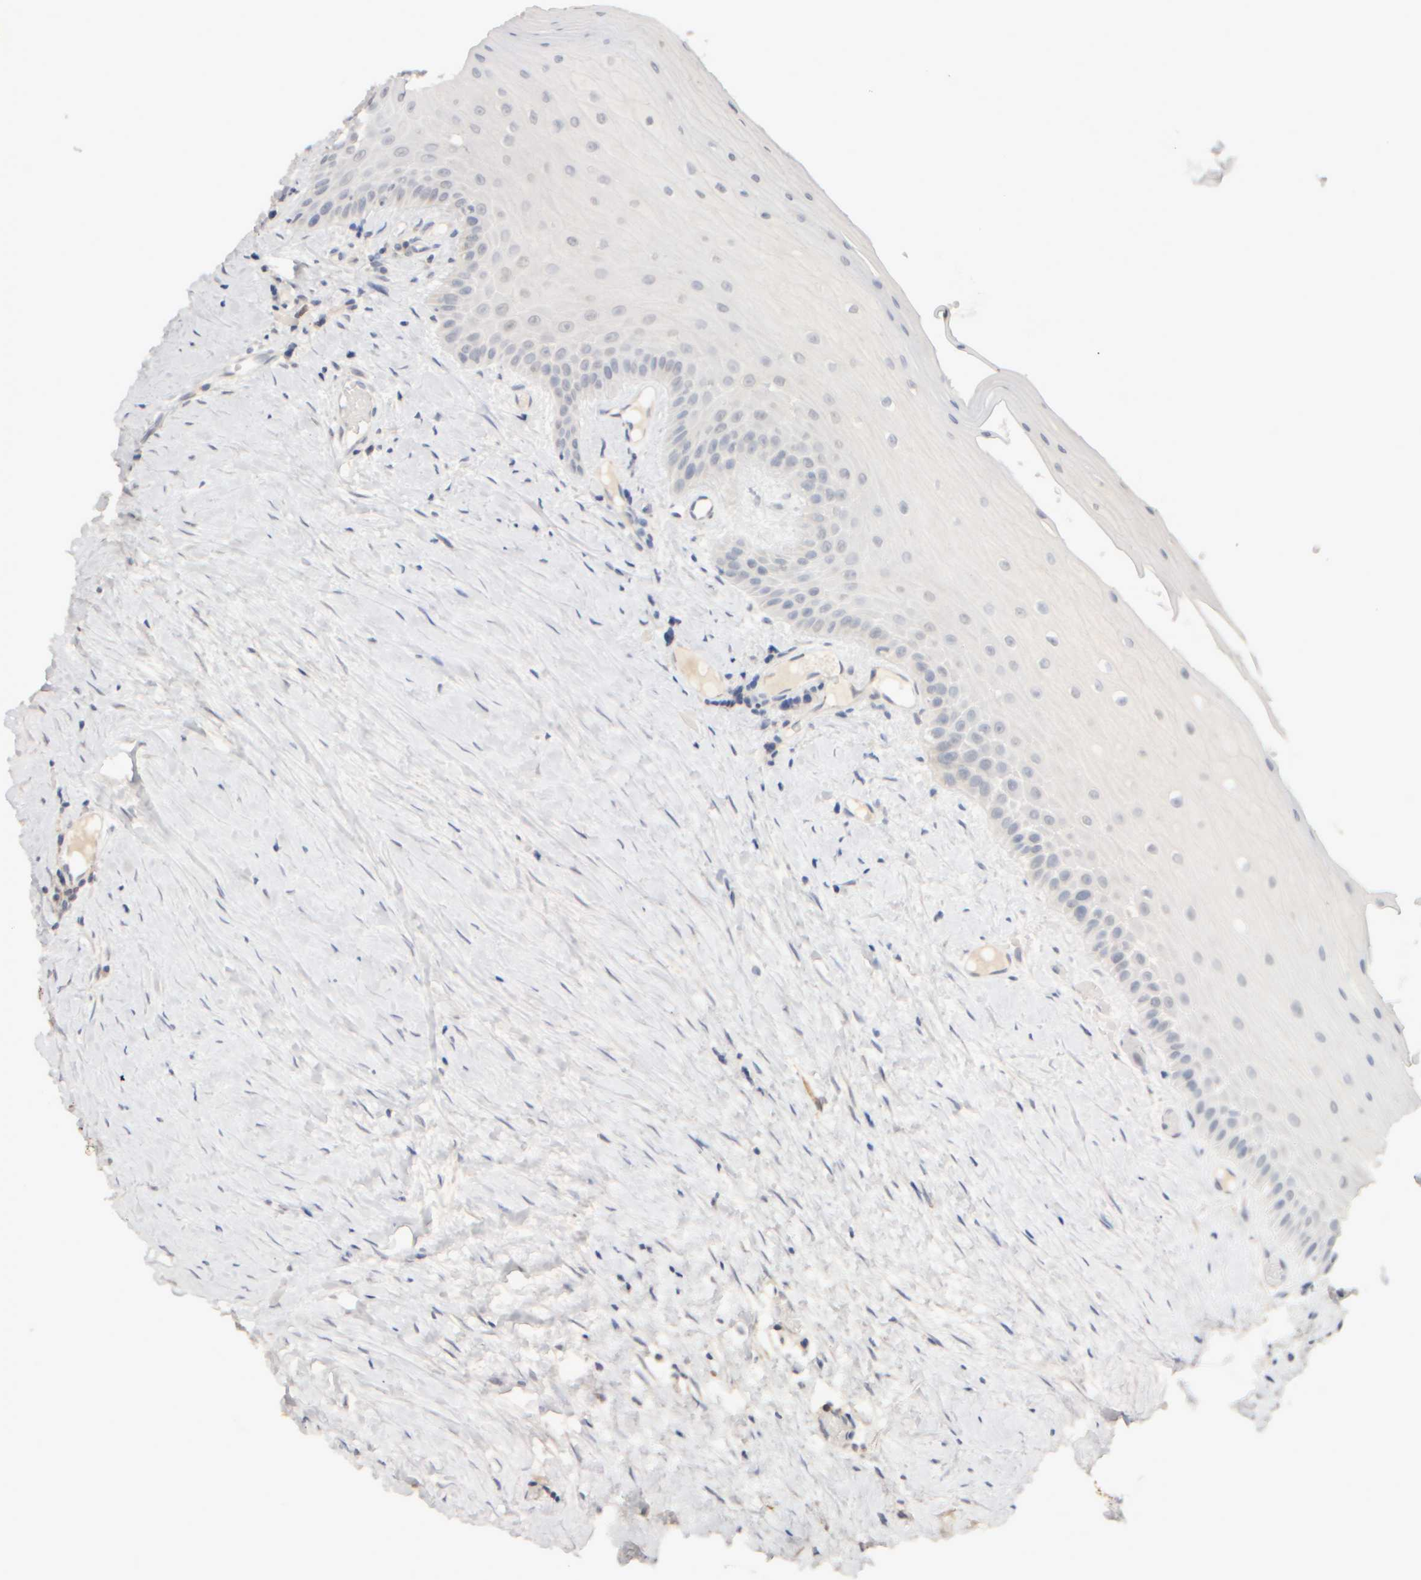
{"staining": {"intensity": "negative", "quantity": "none", "location": "none"}, "tissue": "oral mucosa", "cell_type": "Squamous epithelial cells", "image_type": "normal", "snomed": [{"axis": "morphology", "description": "Normal tissue, NOS"}, {"axis": "topography", "description": "Skeletal muscle"}, {"axis": "topography", "description": "Oral tissue"}, {"axis": "topography", "description": "Peripheral nerve tissue"}], "caption": "Immunohistochemistry (IHC) photomicrograph of benign human oral mucosa stained for a protein (brown), which reveals no staining in squamous epithelial cells. (DAB immunohistochemistry (IHC), high magnification).", "gene": "ZNF112", "patient": {"sex": "female", "age": 84}}